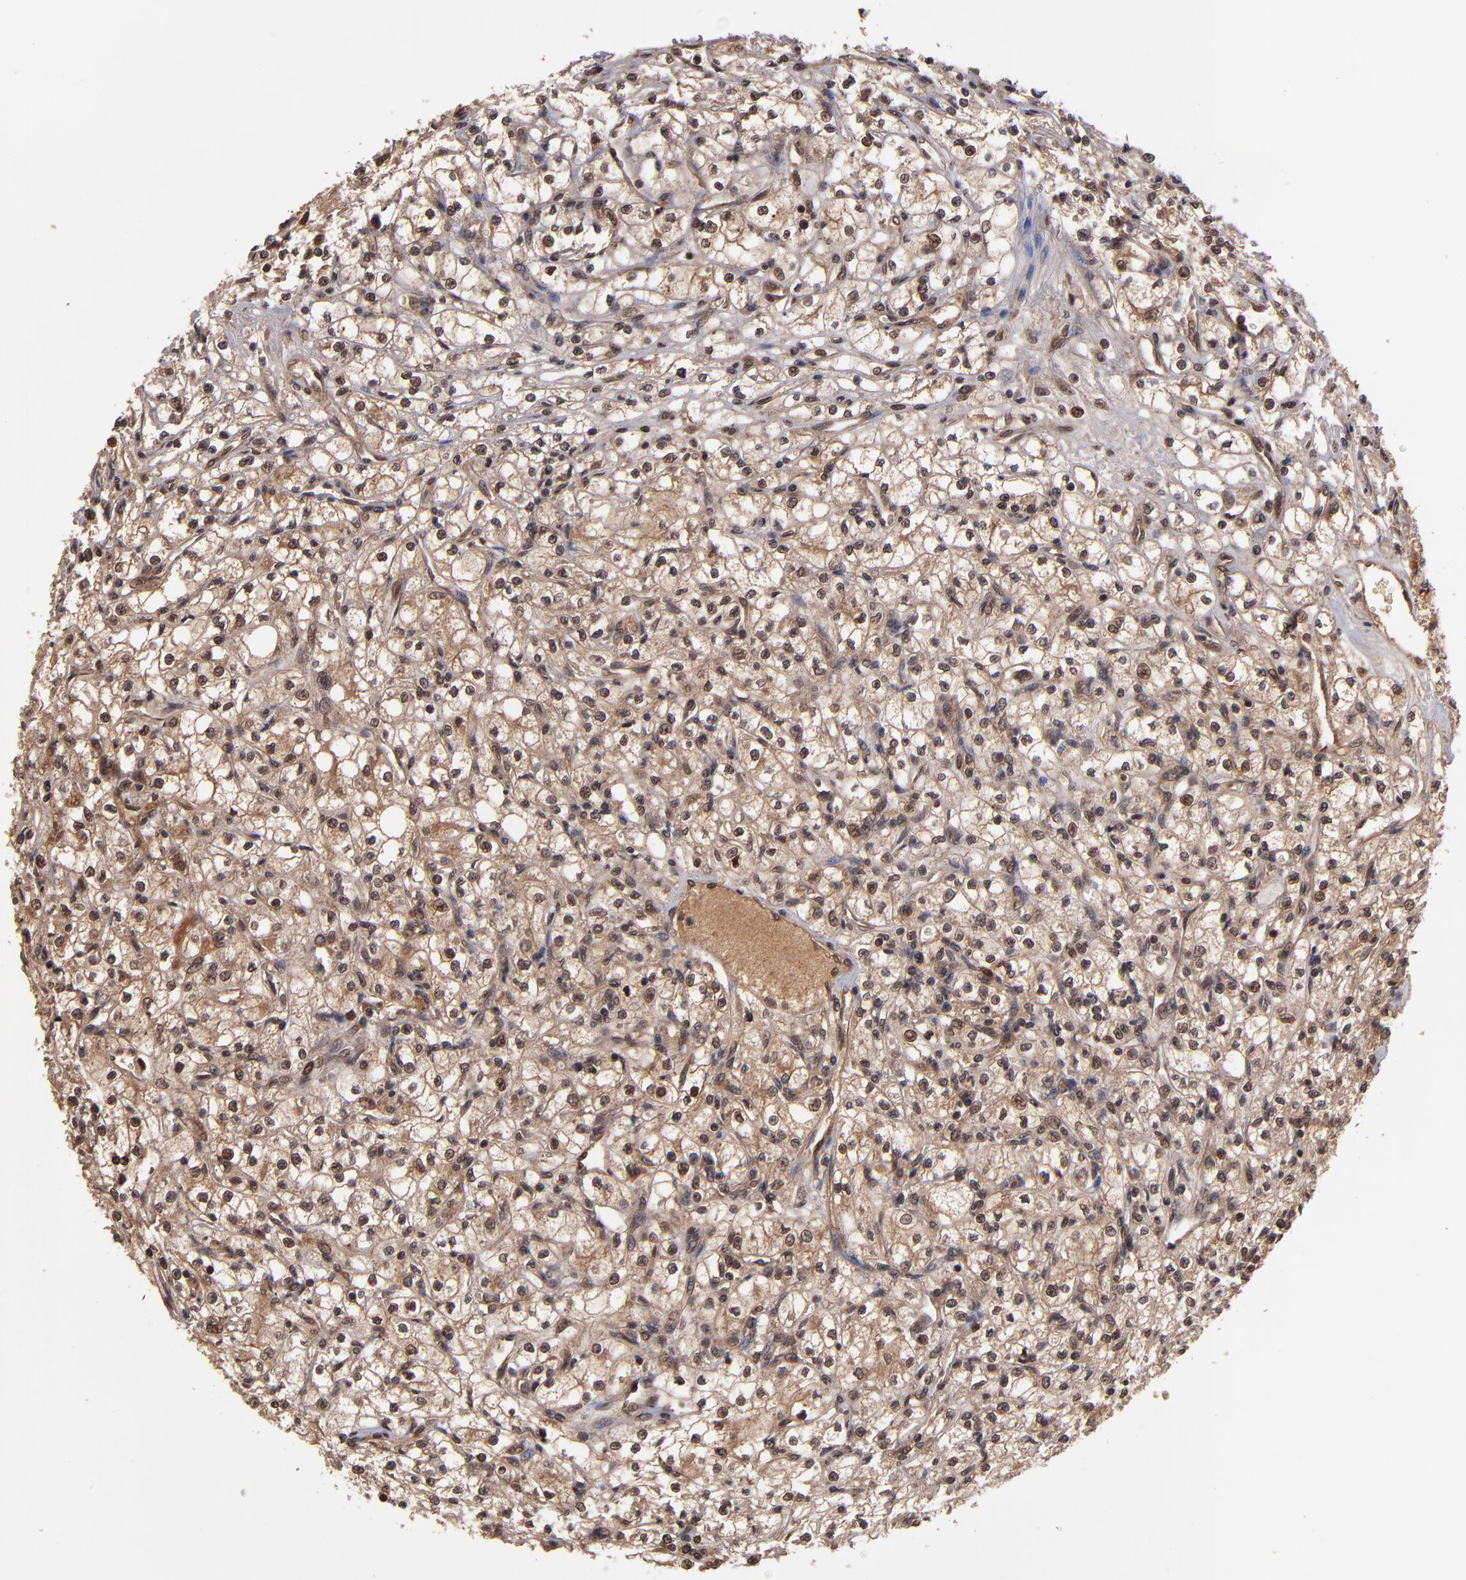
{"staining": {"intensity": "weak", "quantity": ">75%", "location": "cytoplasmic/membranous"}, "tissue": "renal cancer", "cell_type": "Tumor cells", "image_type": "cancer", "snomed": [{"axis": "morphology", "description": "Adenocarcinoma, NOS"}, {"axis": "topography", "description": "Kidney"}], "caption": "Tumor cells display weak cytoplasmic/membranous staining in approximately >75% of cells in renal adenocarcinoma. Using DAB (brown) and hematoxylin (blue) stains, captured at high magnification using brightfield microscopy.", "gene": "NFE2L2", "patient": {"sex": "male", "age": 61}}